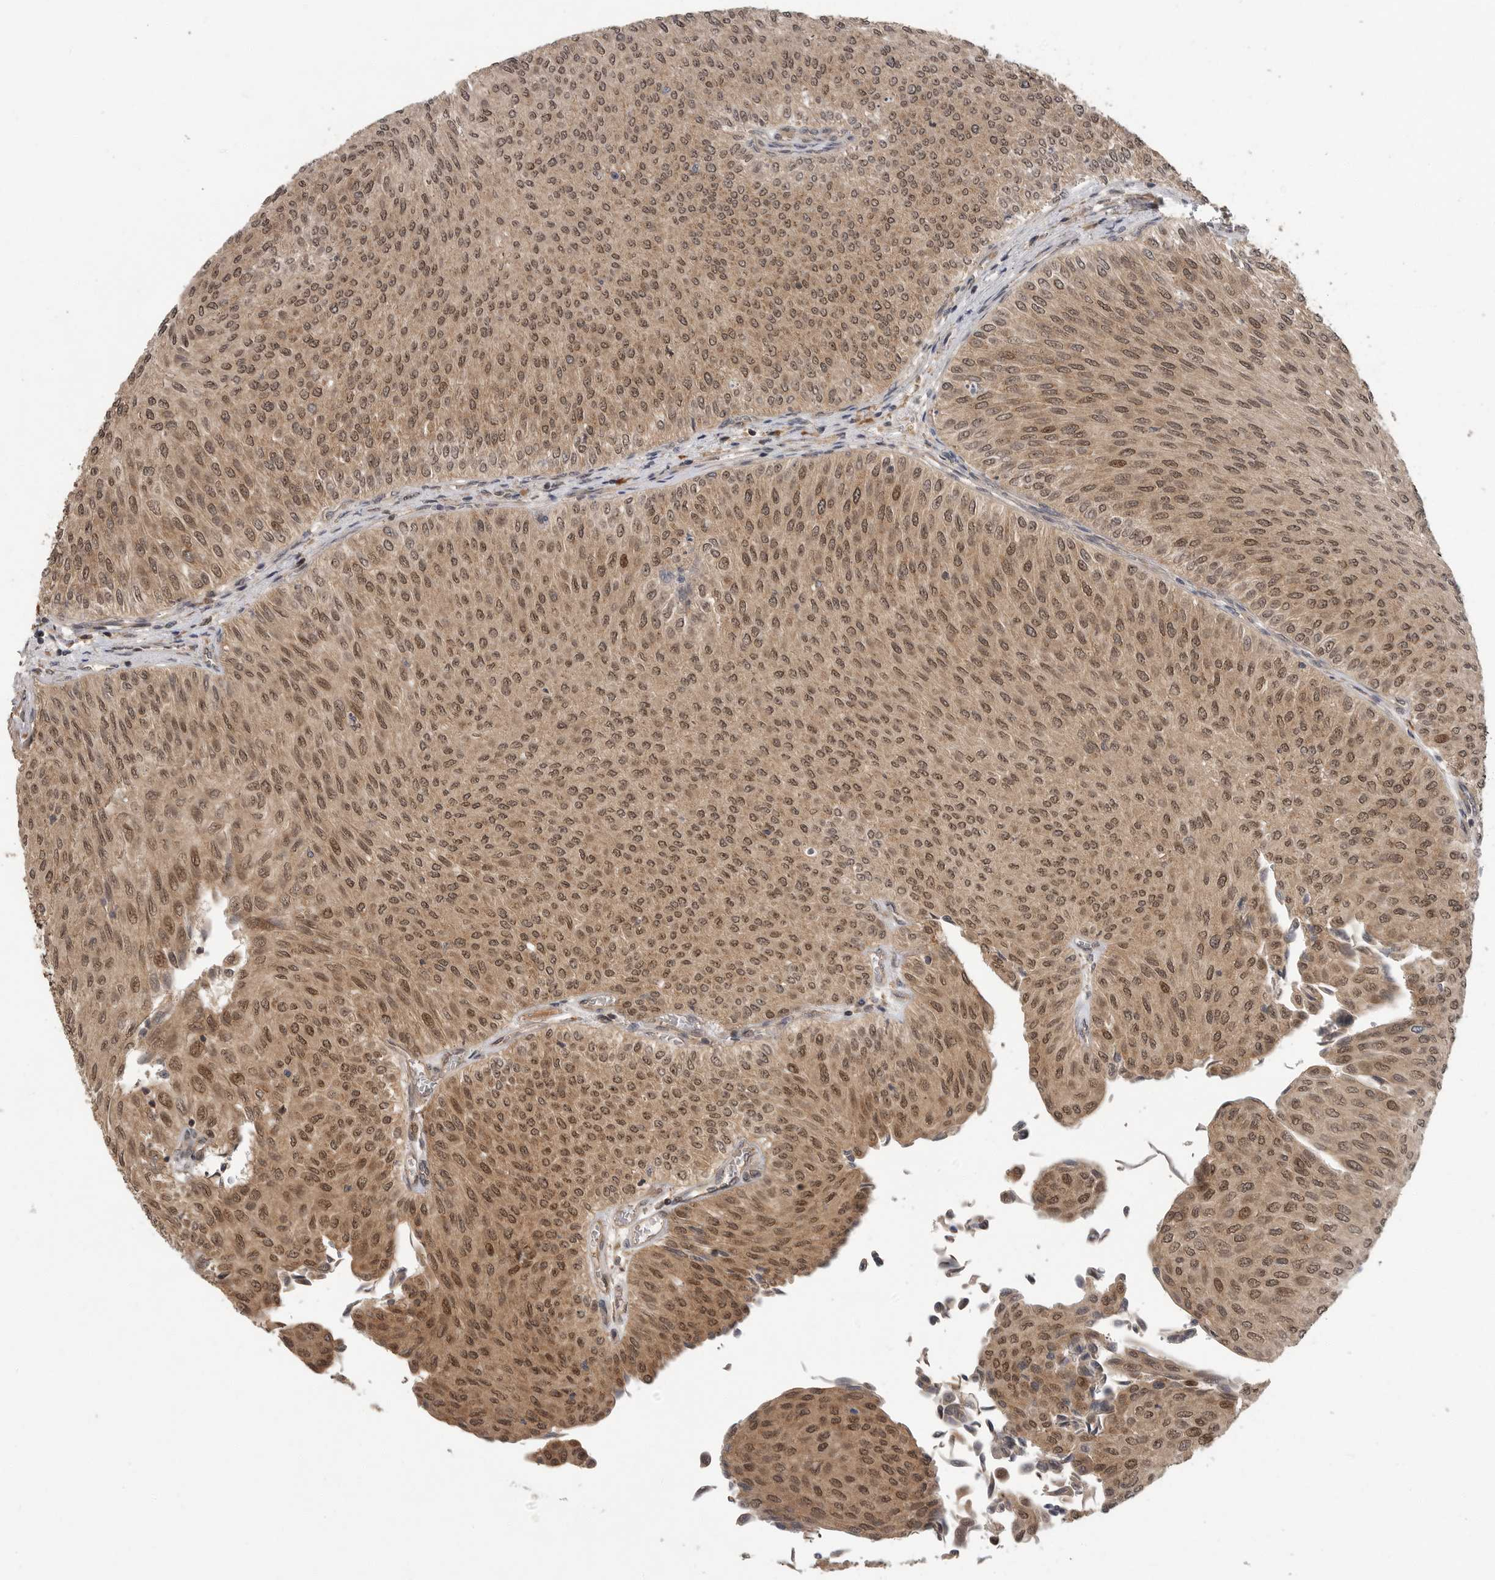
{"staining": {"intensity": "moderate", "quantity": ">75%", "location": "cytoplasmic/membranous,nuclear"}, "tissue": "urothelial cancer", "cell_type": "Tumor cells", "image_type": "cancer", "snomed": [{"axis": "morphology", "description": "Urothelial carcinoma, Low grade"}, {"axis": "topography", "description": "Urinary bladder"}], "caption": "A brown stain labels moderate cytoplasmic/membranous and nuclear expression of a protein in human urothelial cancer tumor cells. Nuclei are stained in blue.", "gene": "OSBPL9", "patient": {"sex": "male", "age": 78}}